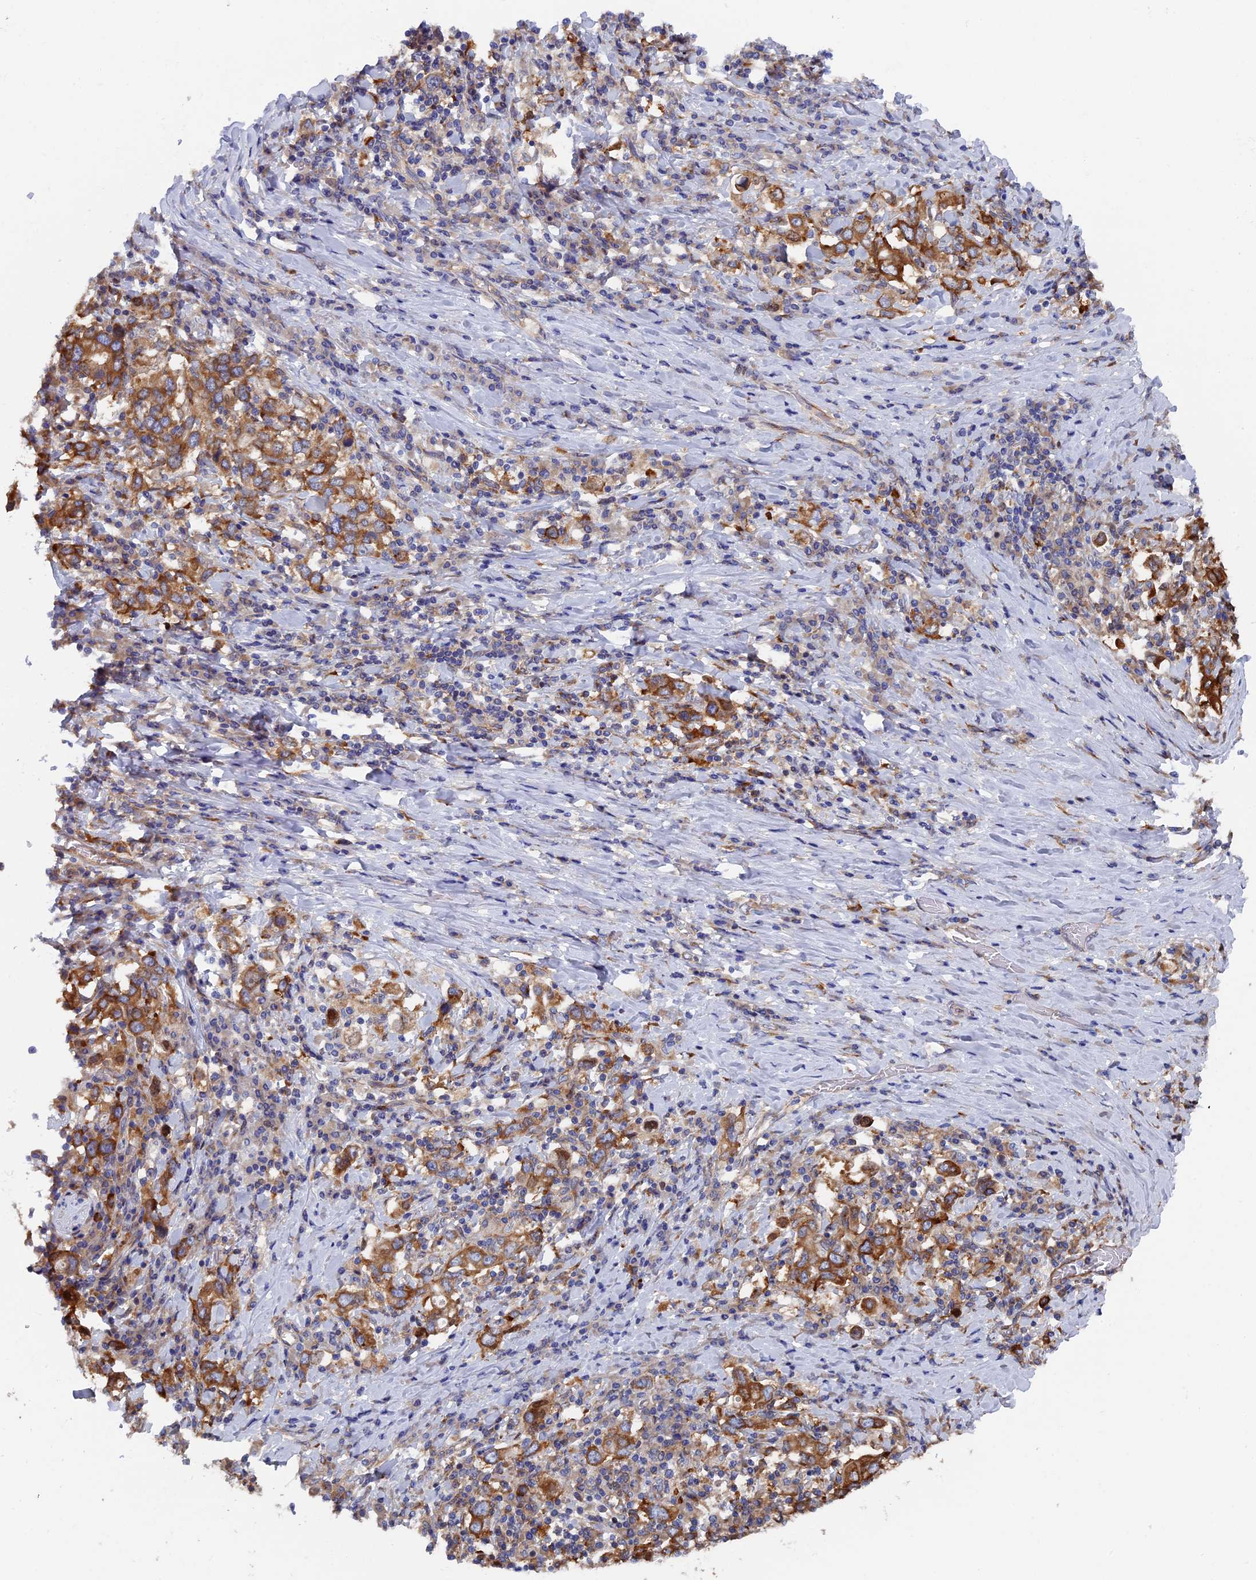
{"staining": {"intensity": "moderate", "quantity": ">75%", "location": "cytoplasmic/membranous"}, "tissue": "stomach cancer", "cell_type": "Tumor cells", "image_type": "cancer", "snomed": [{"axis": "morphology", "description": "Adenocarcinoma, NOS"}, {"axis": "topography", "description": "Stomach, upper"}, {"axis": "topography", "description": "Stomach"}], "caption": "Immunohistochemistry (DAB (3,3'-diaminobenzidine)) staining of human stomach adenocarcinoma displays moderate cytoplasmic/membranous protein staining in approximately >75% of tumor cells.", "gene": "YBX1", "patient": {"sex": "male", "age": 62}}